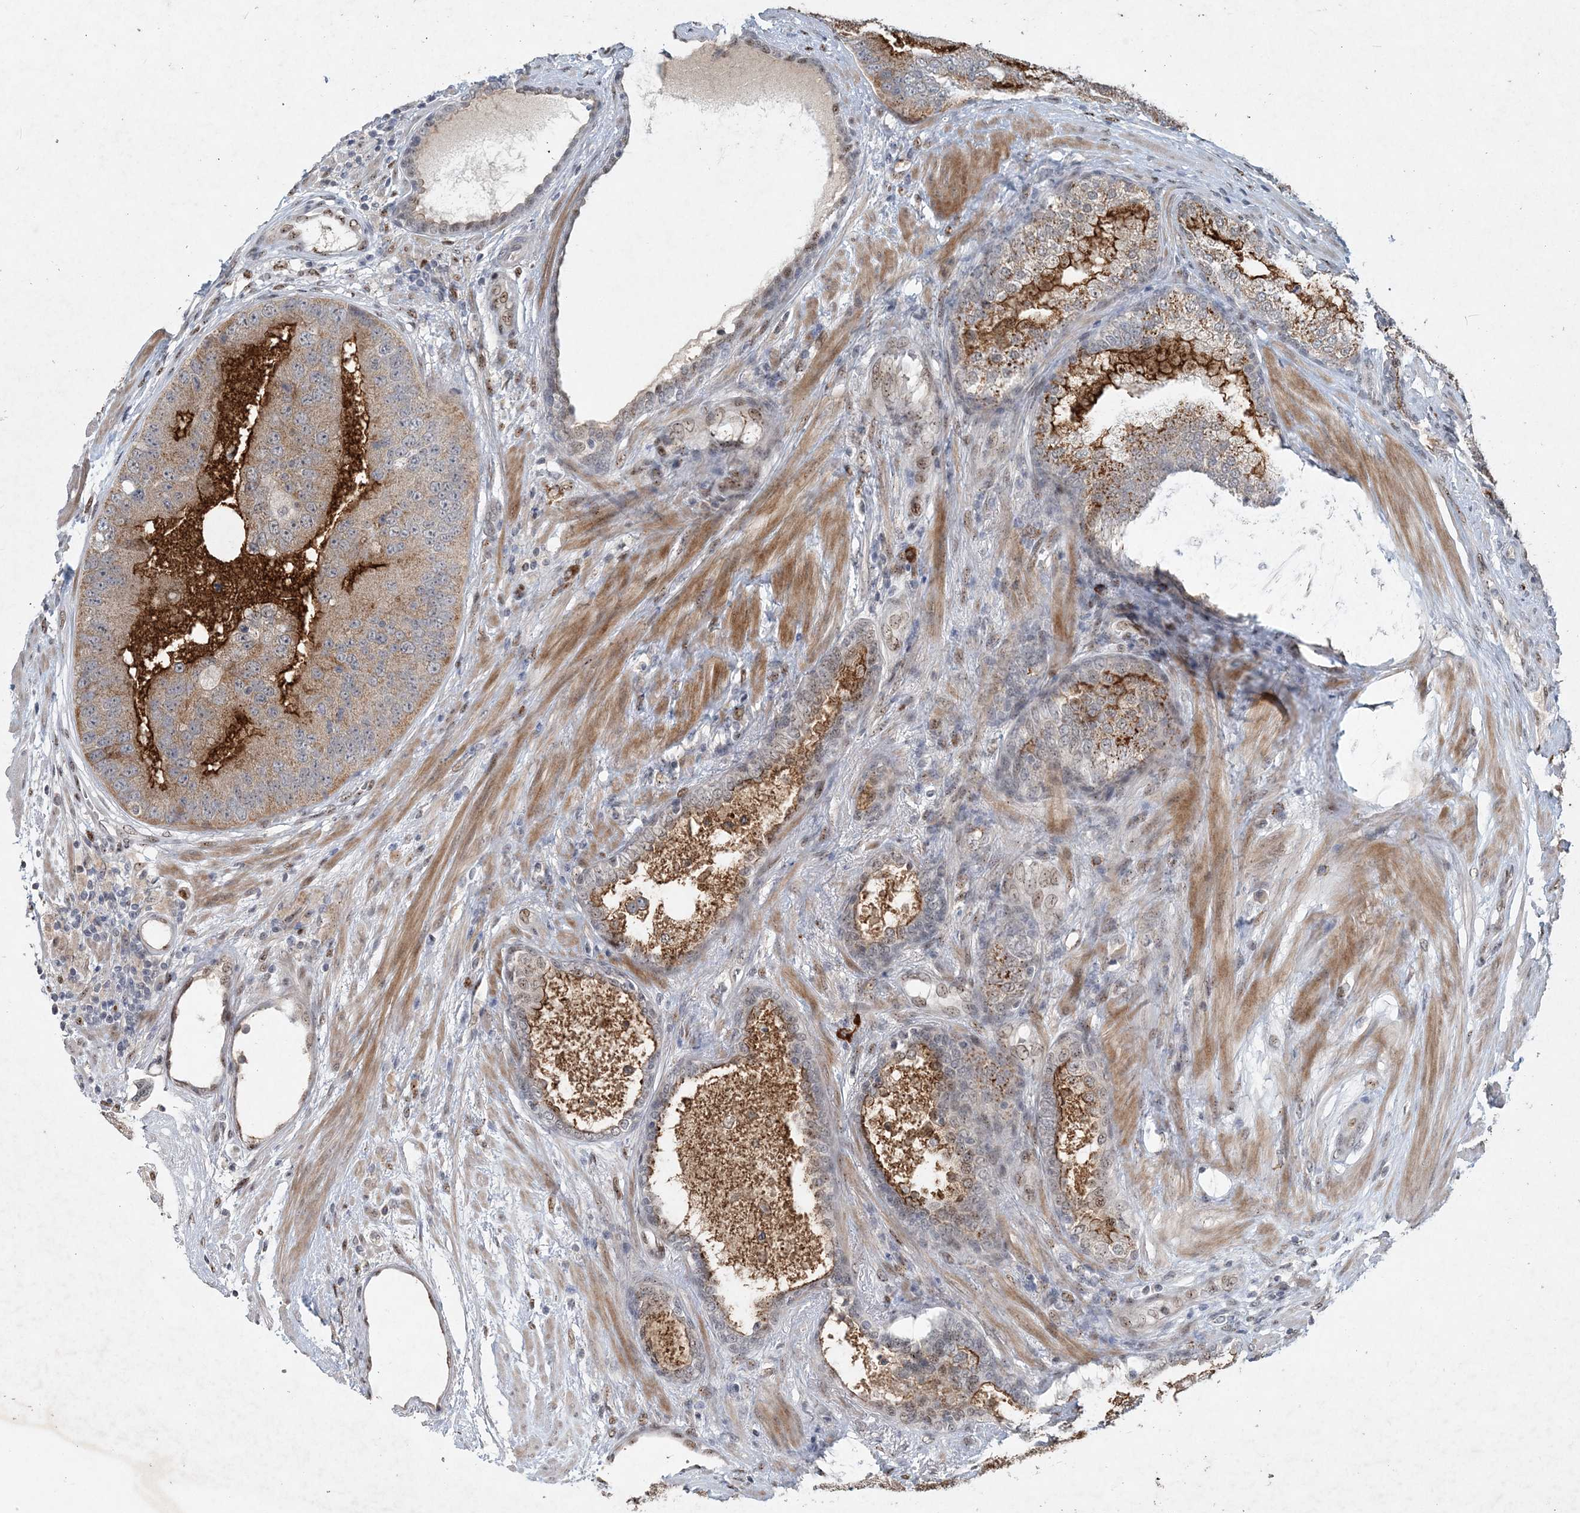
{"staining": {"intensity": "moderate", "quantity": ">75%", "location": "cytoplasmic/membranous"}, "tissue": "prostate cancer", "cell_type": "Tumor cells", "image_type": "cancer", "snomed": [{"axis": "morphology", "description": "Adenocarcinoma, High grade"}, {"axis": "topography", "description": "Prostate"}], "caption": "Immunohistochemistry (IHC) image of prostate cancer stained for a protein (brown), which demonstrates medium levels of moderate cytoplasmic/membranous expression in about >75% of tumor cells.", "gene": "GIN1", "patient": {"sex": "male", "age": 70}}